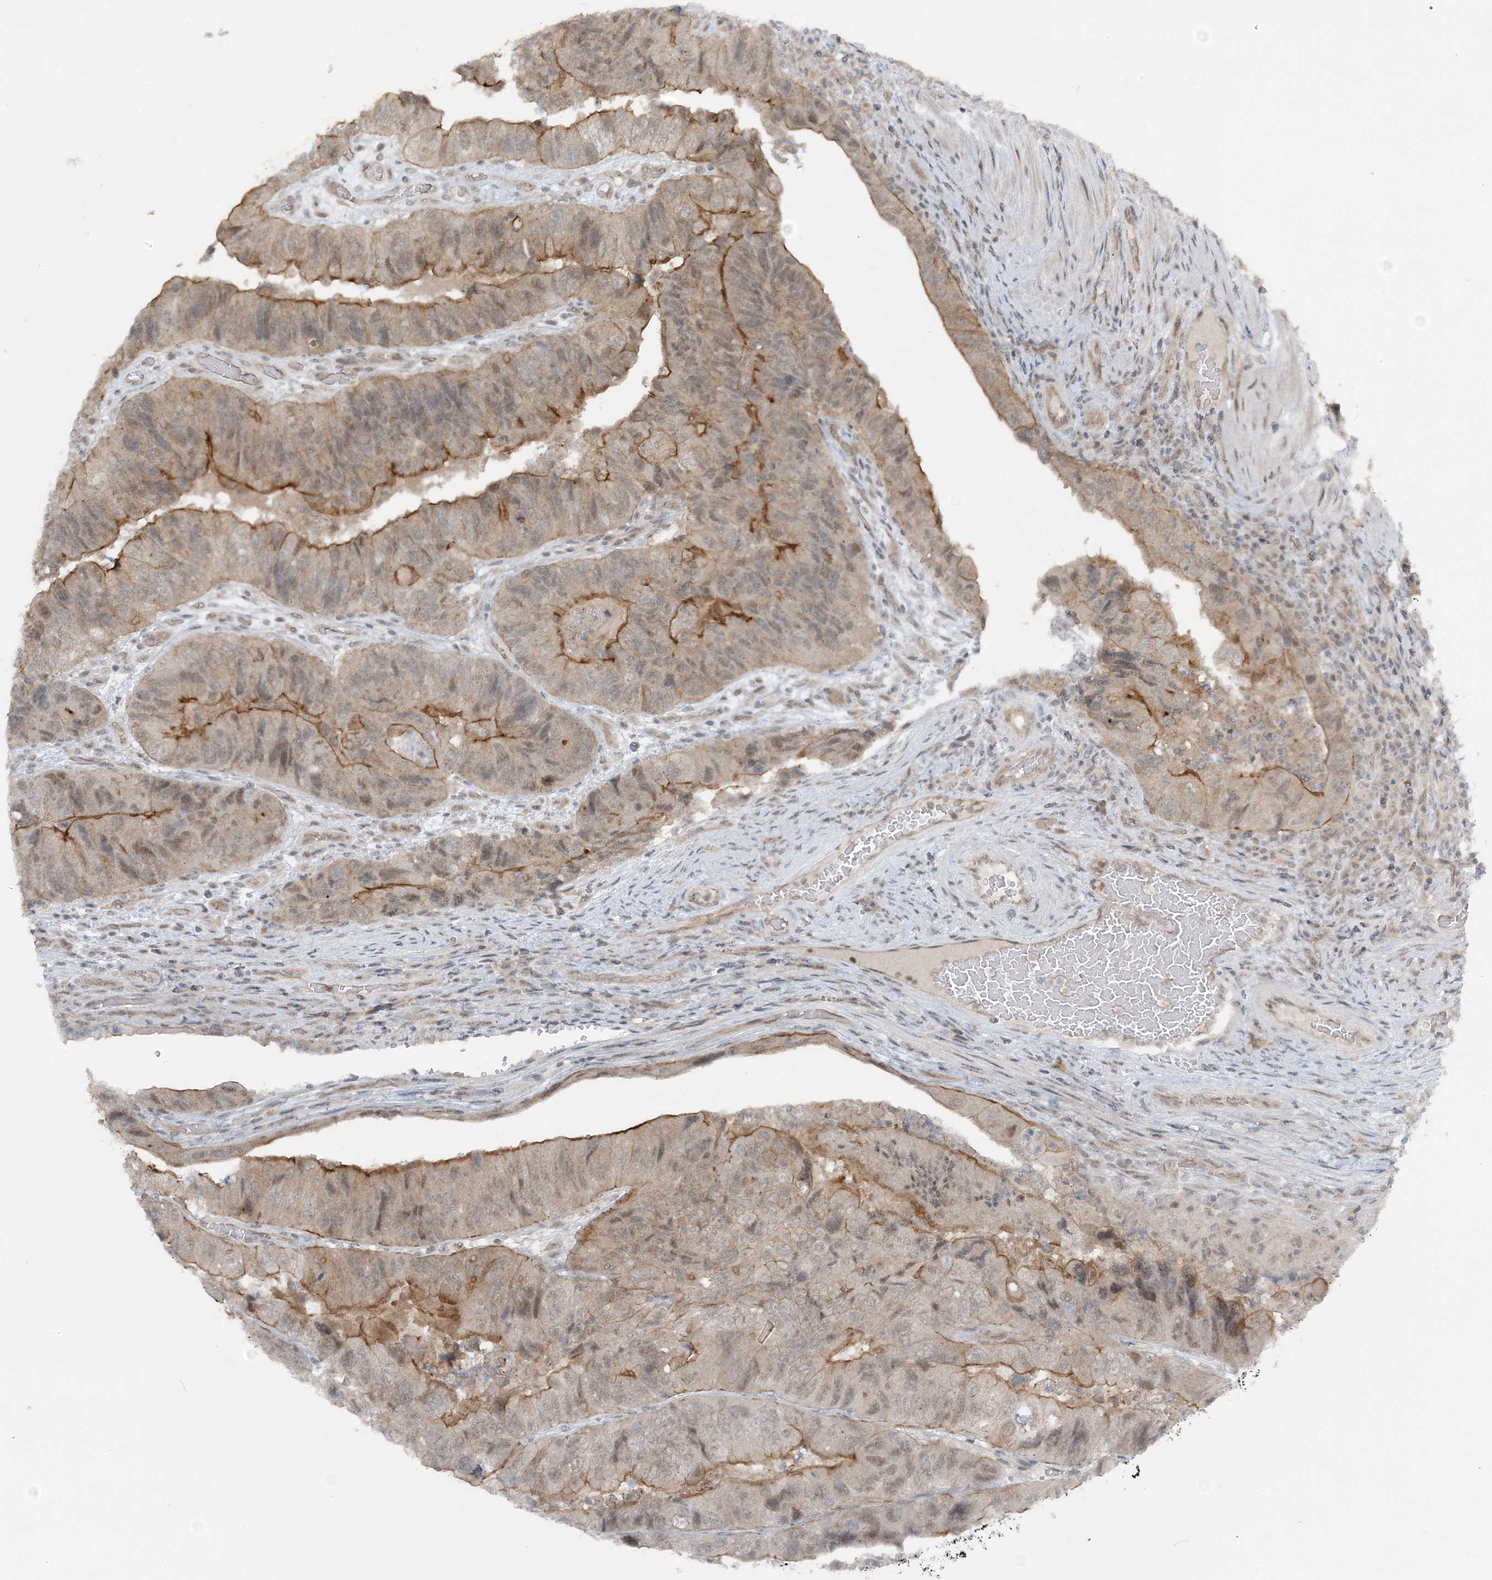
{"staining": {"intensity": "moderate", "quantity": "25%-75%", "location": "cytoplasmic/membranous"}, "tissue": "colorectal cancer", "cell_type": "Tumor cells", "image_type": "cancer", "snomed": [{"axis": "morphology", "description": "Adenocarcinoma, NOS"}, {"axis": "topography", "description": "Rectum"}], "caption": "Colorectal cancer stained for a protein (brown) reveals moderate cytoplasmic/membranous positive expression in approximately 25%-75% of tumor cells.", "gene": "ATP11A", "patient": {"sex": "male", "age": 63}}